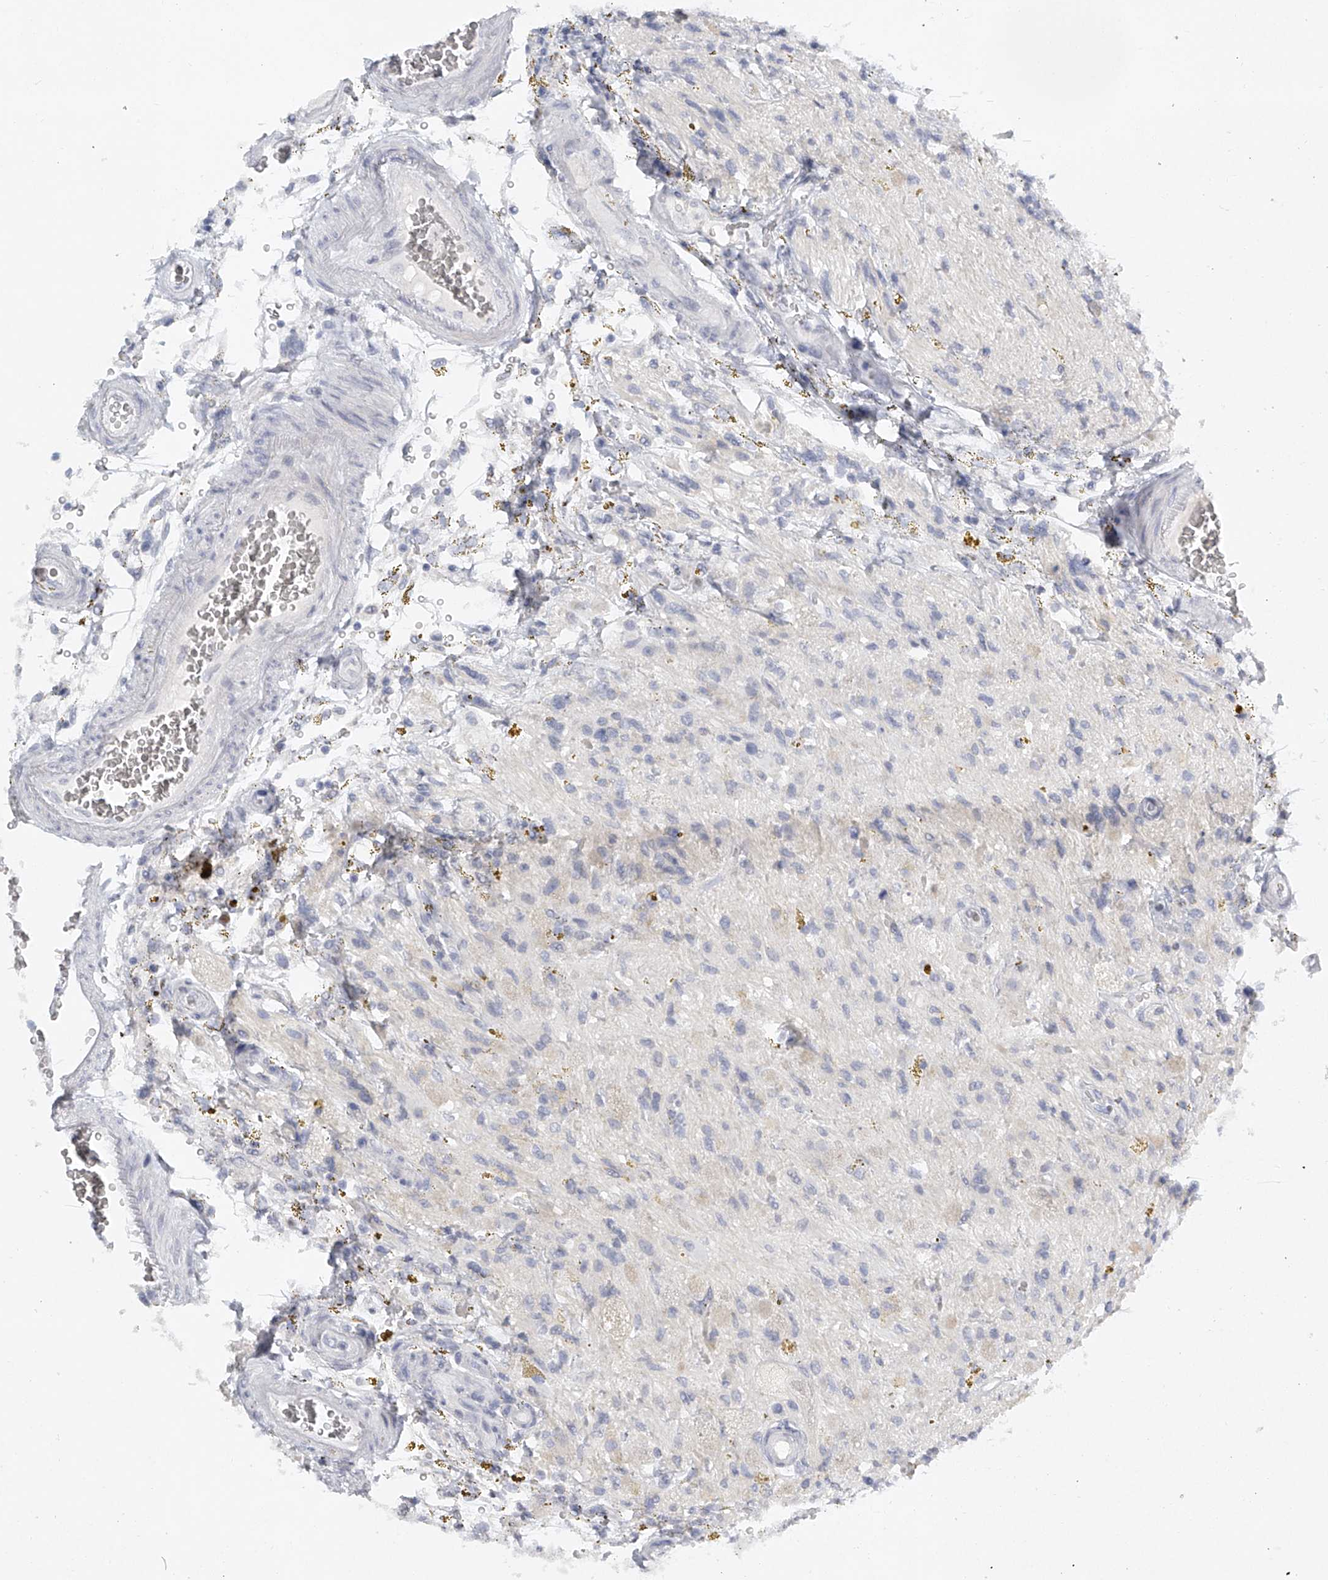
{"staining": {"intensity": "negative", "quantity": "none", "location": "none"}, "tissue": "glioma", "cell_type": "Tumor cells", "image_type": "cancer", "snomed": [{"axis": "morphology", "description": "Glioma, malignant, High grade"}, {"axis": "topography", "description": "Brain"}], "caption": "Protein analysis of malignant high-grade glioma demonstrates no significant positivity in tumor cells.", "gene": "FAT2", "patient": {"sex": "male", "age": 33}}